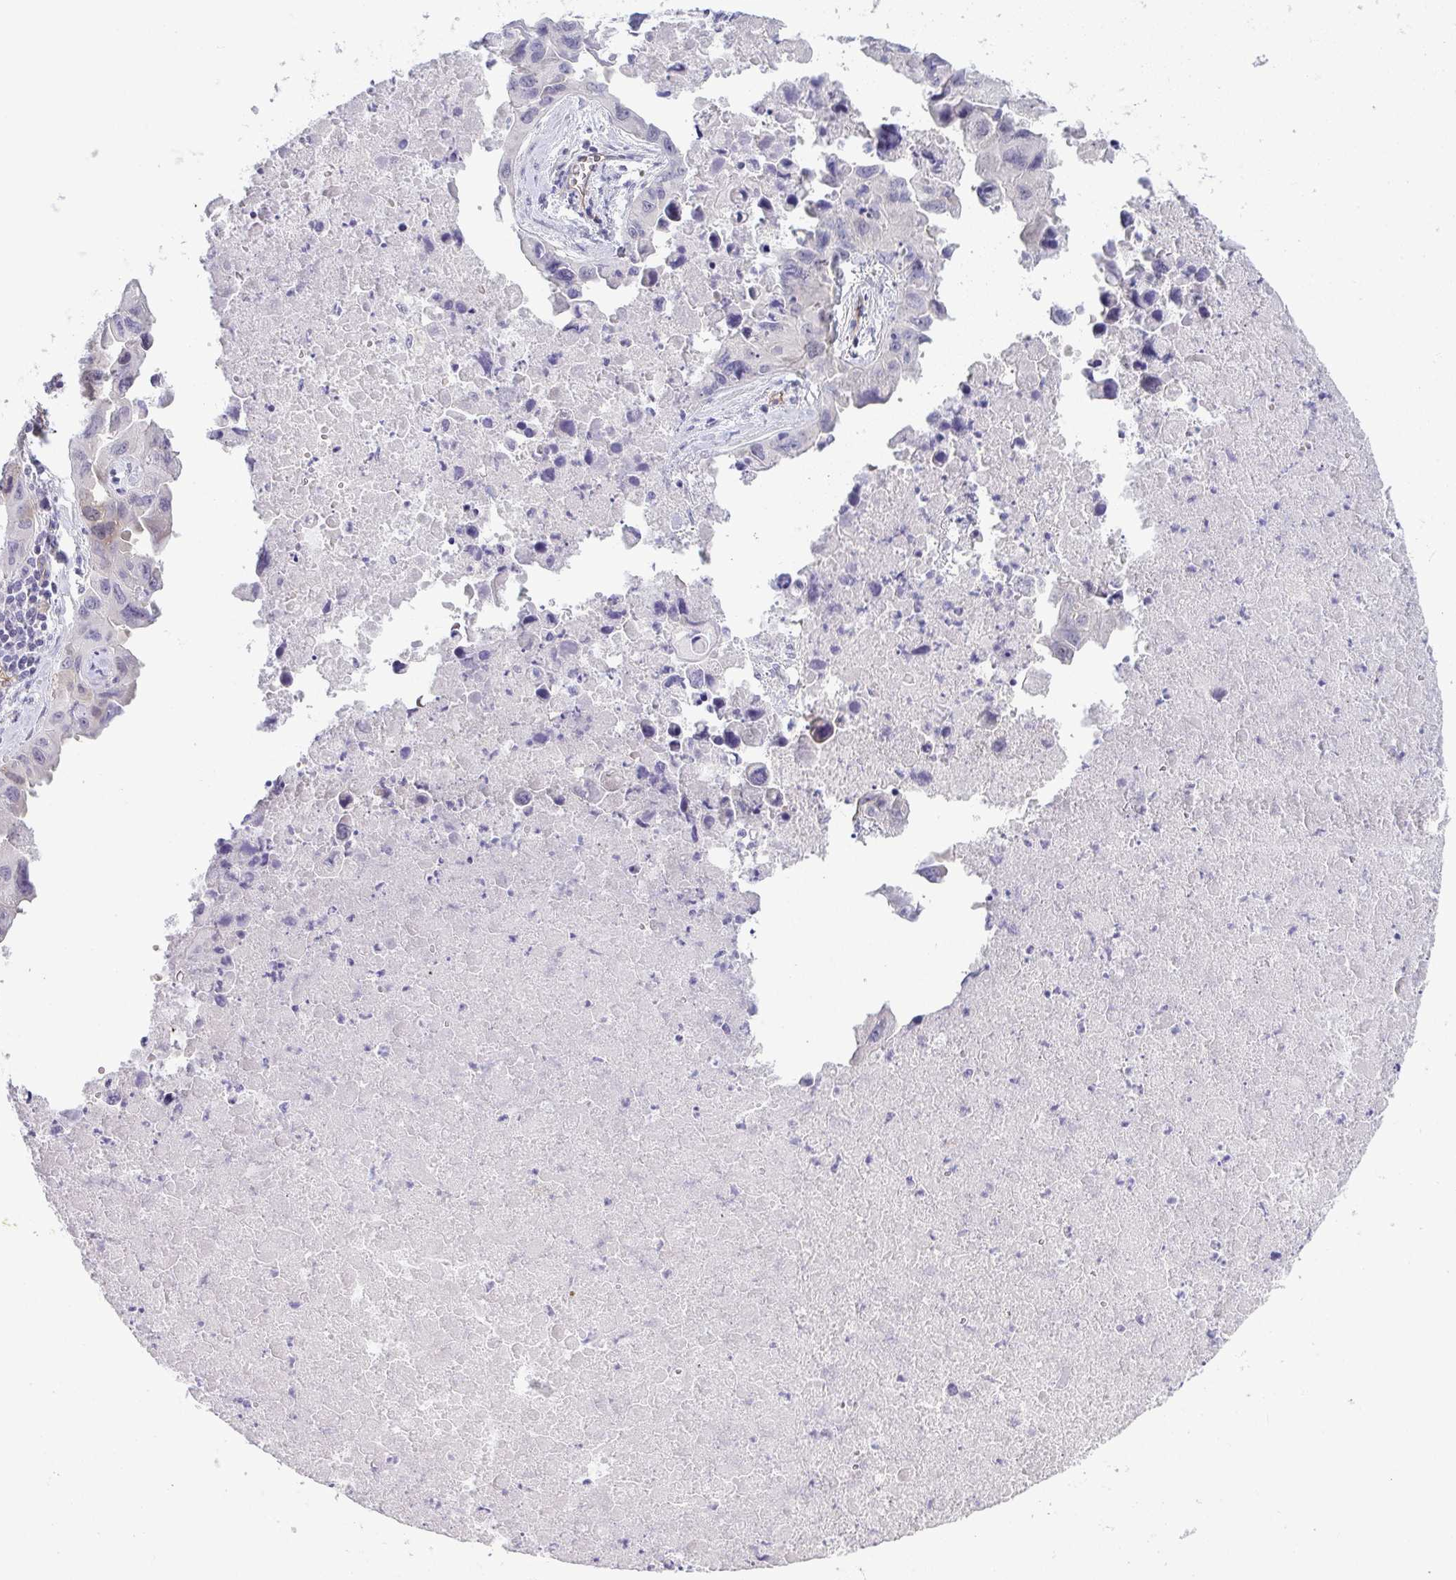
{"staining": {"intensity": "negative", "quantity": "none", "location": "none"}, "tissue": "lung cancer", "cell_type": "Tumor cells", "image_type": "cancer", "snomed": [{"axis": "morphology", "description": "Adenocarcinoma, NOS"}, {"axis": "topography", "description": "Lymph node"}, {"axis": "topography", "description": "Lung"}], "caption": "Lung cancer was stained to show a protein in brown. There is no significant expression in tumor cells.", "gene": "UBE2S", "patient": {"sex": "male", "age": 64}}